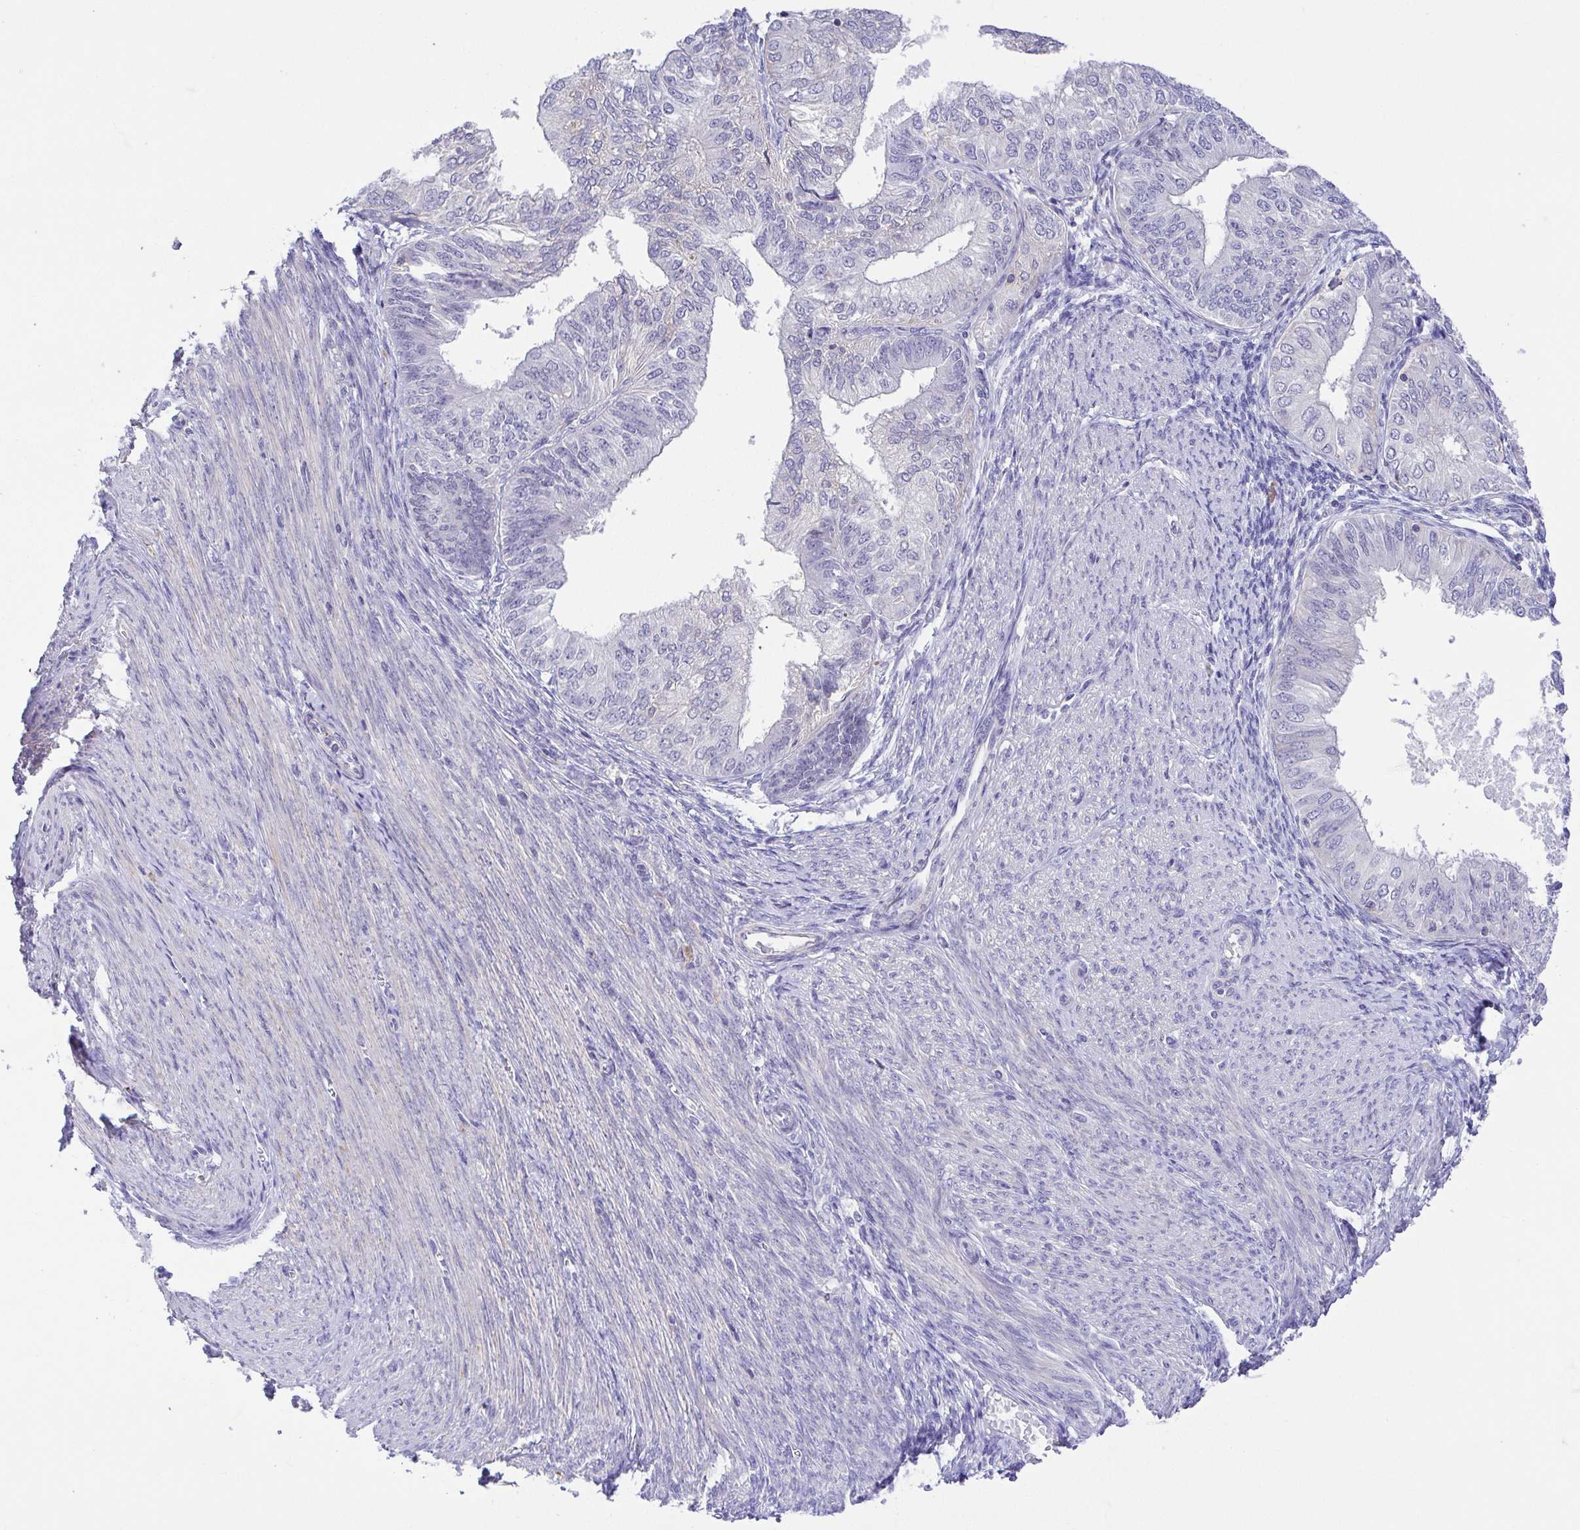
{"staining": {"intensity": "negative", "quantity": "none", "location": "none"}, "tissue": "endometrial cancer", "cell_type": "Tumor cells", "image_type": "cancer", "snomed": [{"axis": "morphology", "description": "Adenocarcinoma, NOS"}, {"axis": "topography", "description": "Endometrium"}], "caption": "This is an immunohistochemistry (IHC) micrograph of endometrial cancer. There is no positivity in tumor cells.", "gene": "PRR14L", "patient": {"sex": "female", "age": 58}}